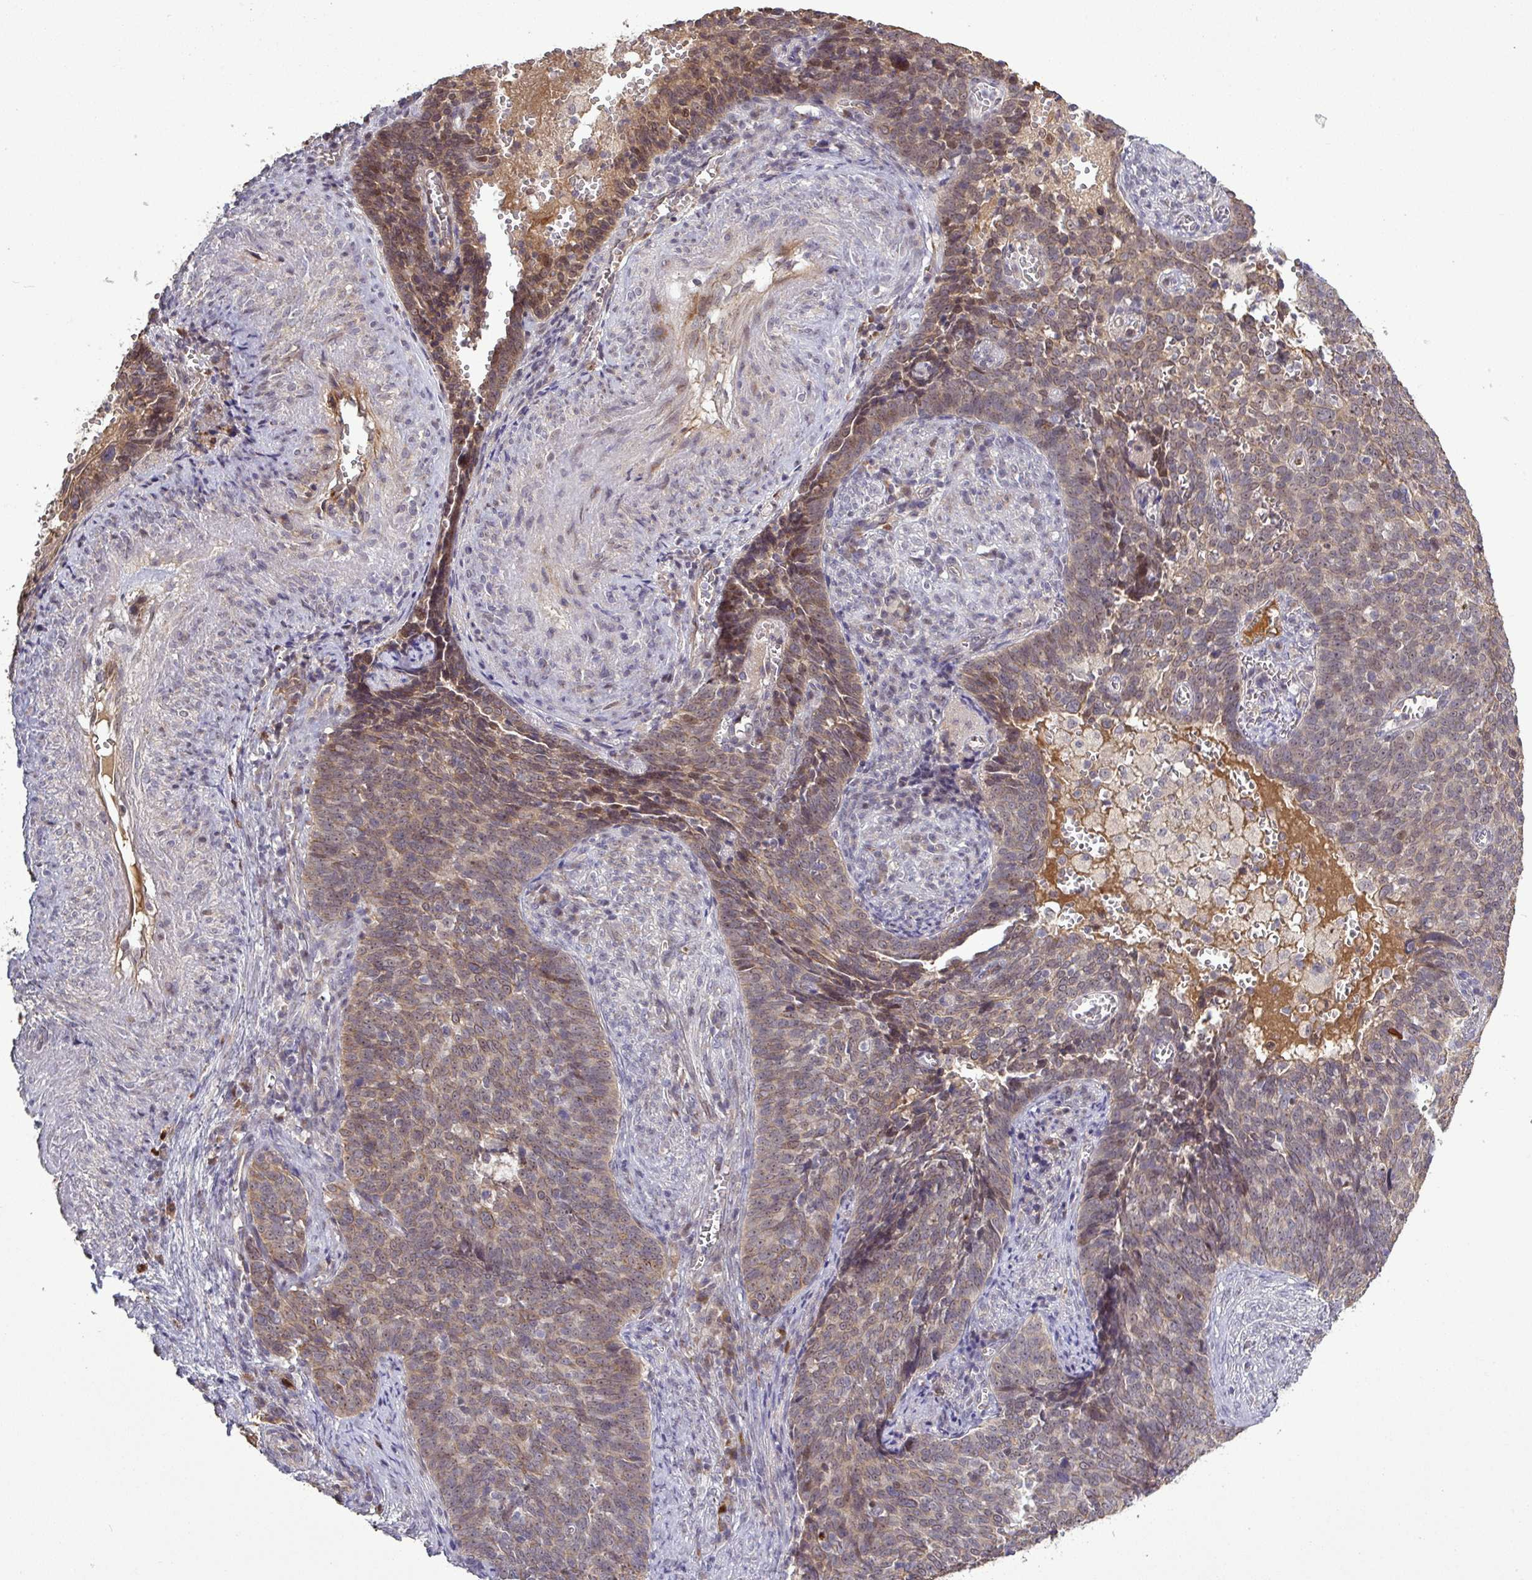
{"staining": {"intensity": "weak", "quantity": ">75%", "location": "cytoplasmic/membranous,nuclear"}, "tissue": "cervical cancer", "cell_type": "Tumor cells", "image_type": "cancer", "snomed": [{"axis": "morphology", "description": "Normal tissue, NOS"}, {"axis": "morphology", "description": "Squamous cell carcinoma, NOS"}, {"axis": "topography", "description": "Cervix"}], "caption": "Weak cytoplasmic/membranous and nuclear positivity is identified in approximately >75% of tumor cells in cervical squamous cell carcinoma. (Brightfield microscopy of DAB IHC at high magnification).", "gene": "PCDH1", "patient": {"sex": "female", "age": 39}}